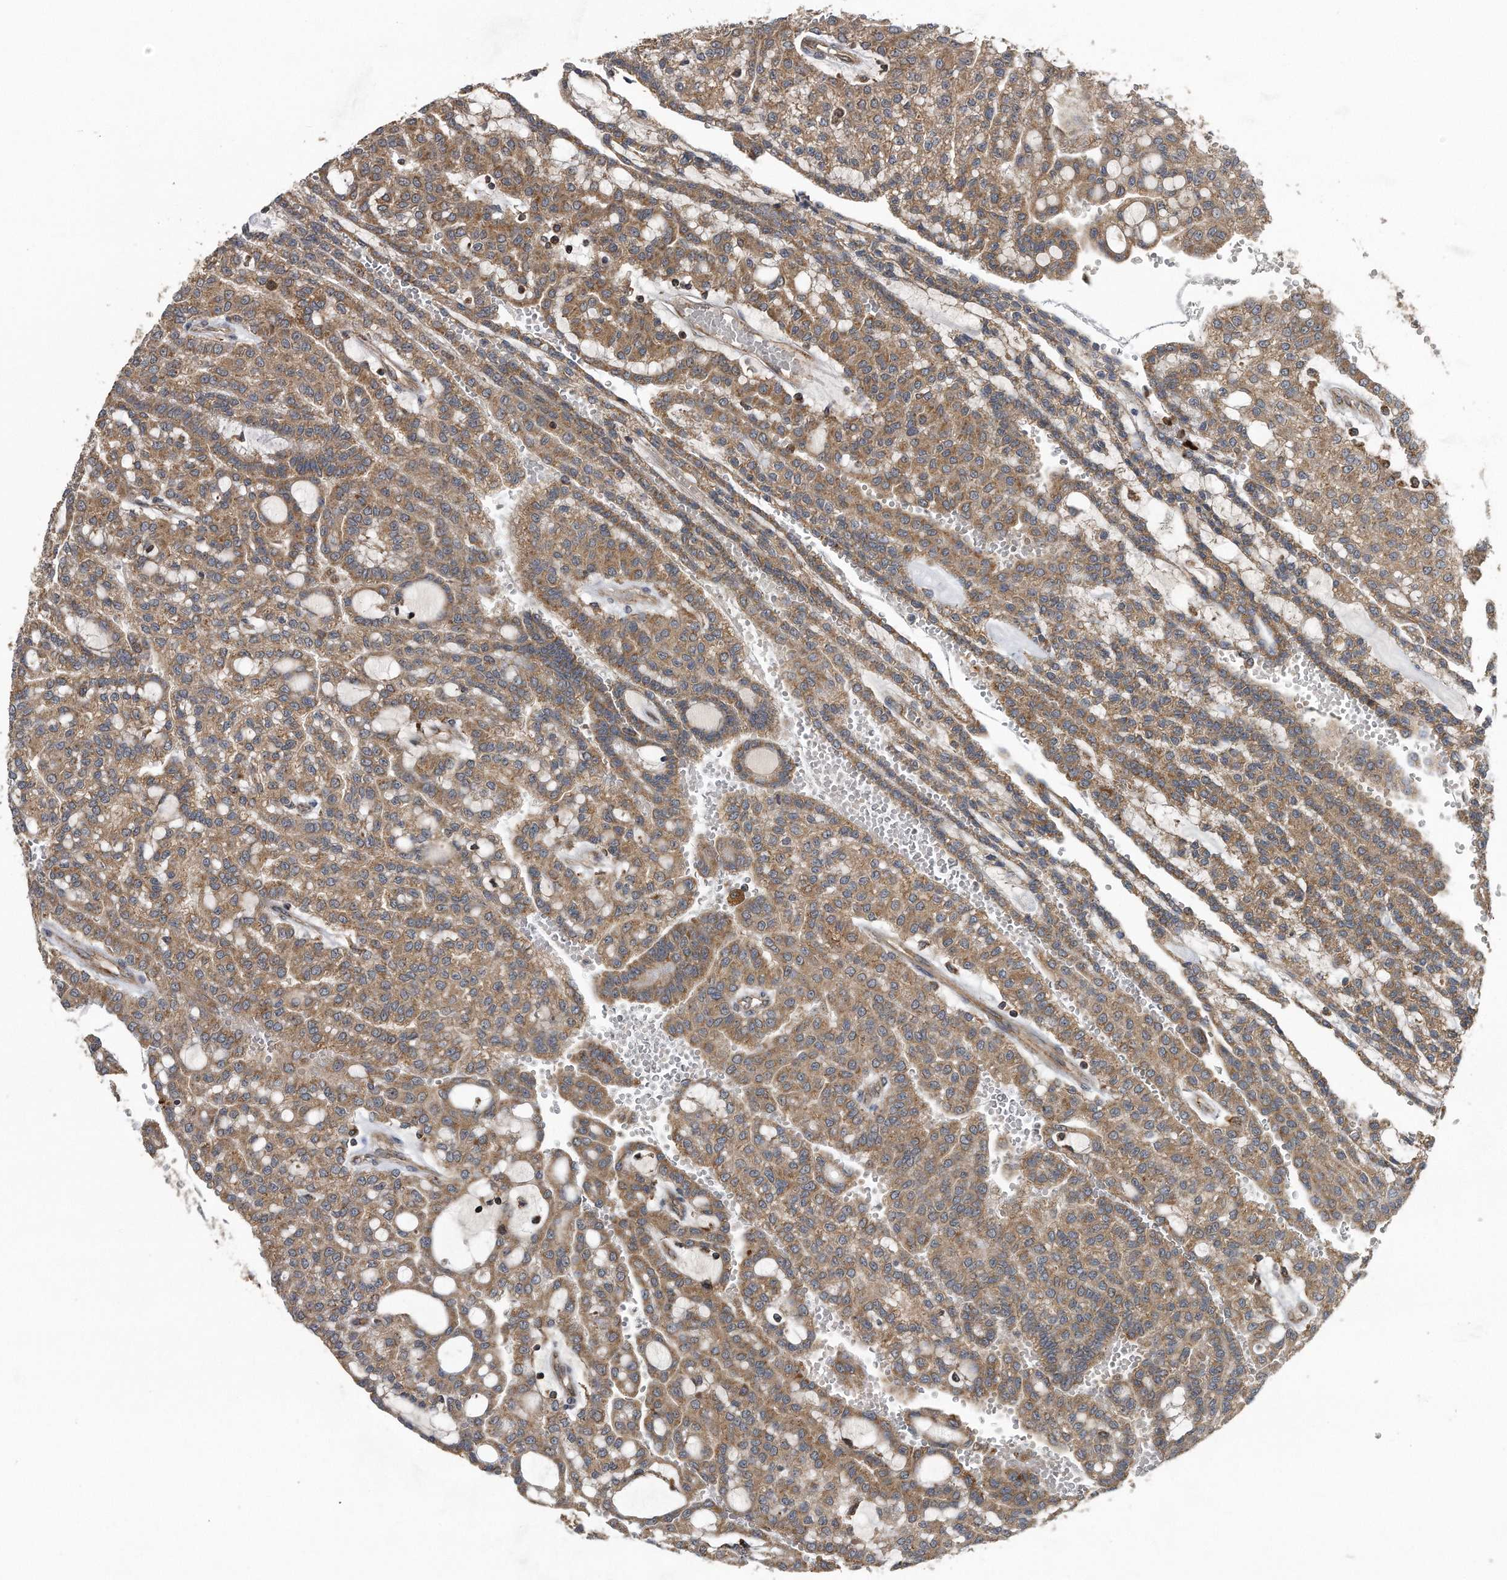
{"staining": {"intensity": "moderate", "quantity": ">75%", "location": "cytoplasmic/membranous"}, "tissue": "renal cancer", "cell_type": "Tumor cells", "image_type": "cancer", "snomed": [{"axis": "morphology", "description": "Adenocarcinoma, NOS"}, {"axis": "topography", "description": "Kidney"}], "caption": "Immunohistochemistry (IHC) image of adenocarcinoma (renal) stained for a protein (brown), which exhibits medium levels of moderate cytoplasmic/membranous staining in about >75% of tumor cells.", "gene": "ALPK2", "patient": {"sex": "male", "age": 63}}